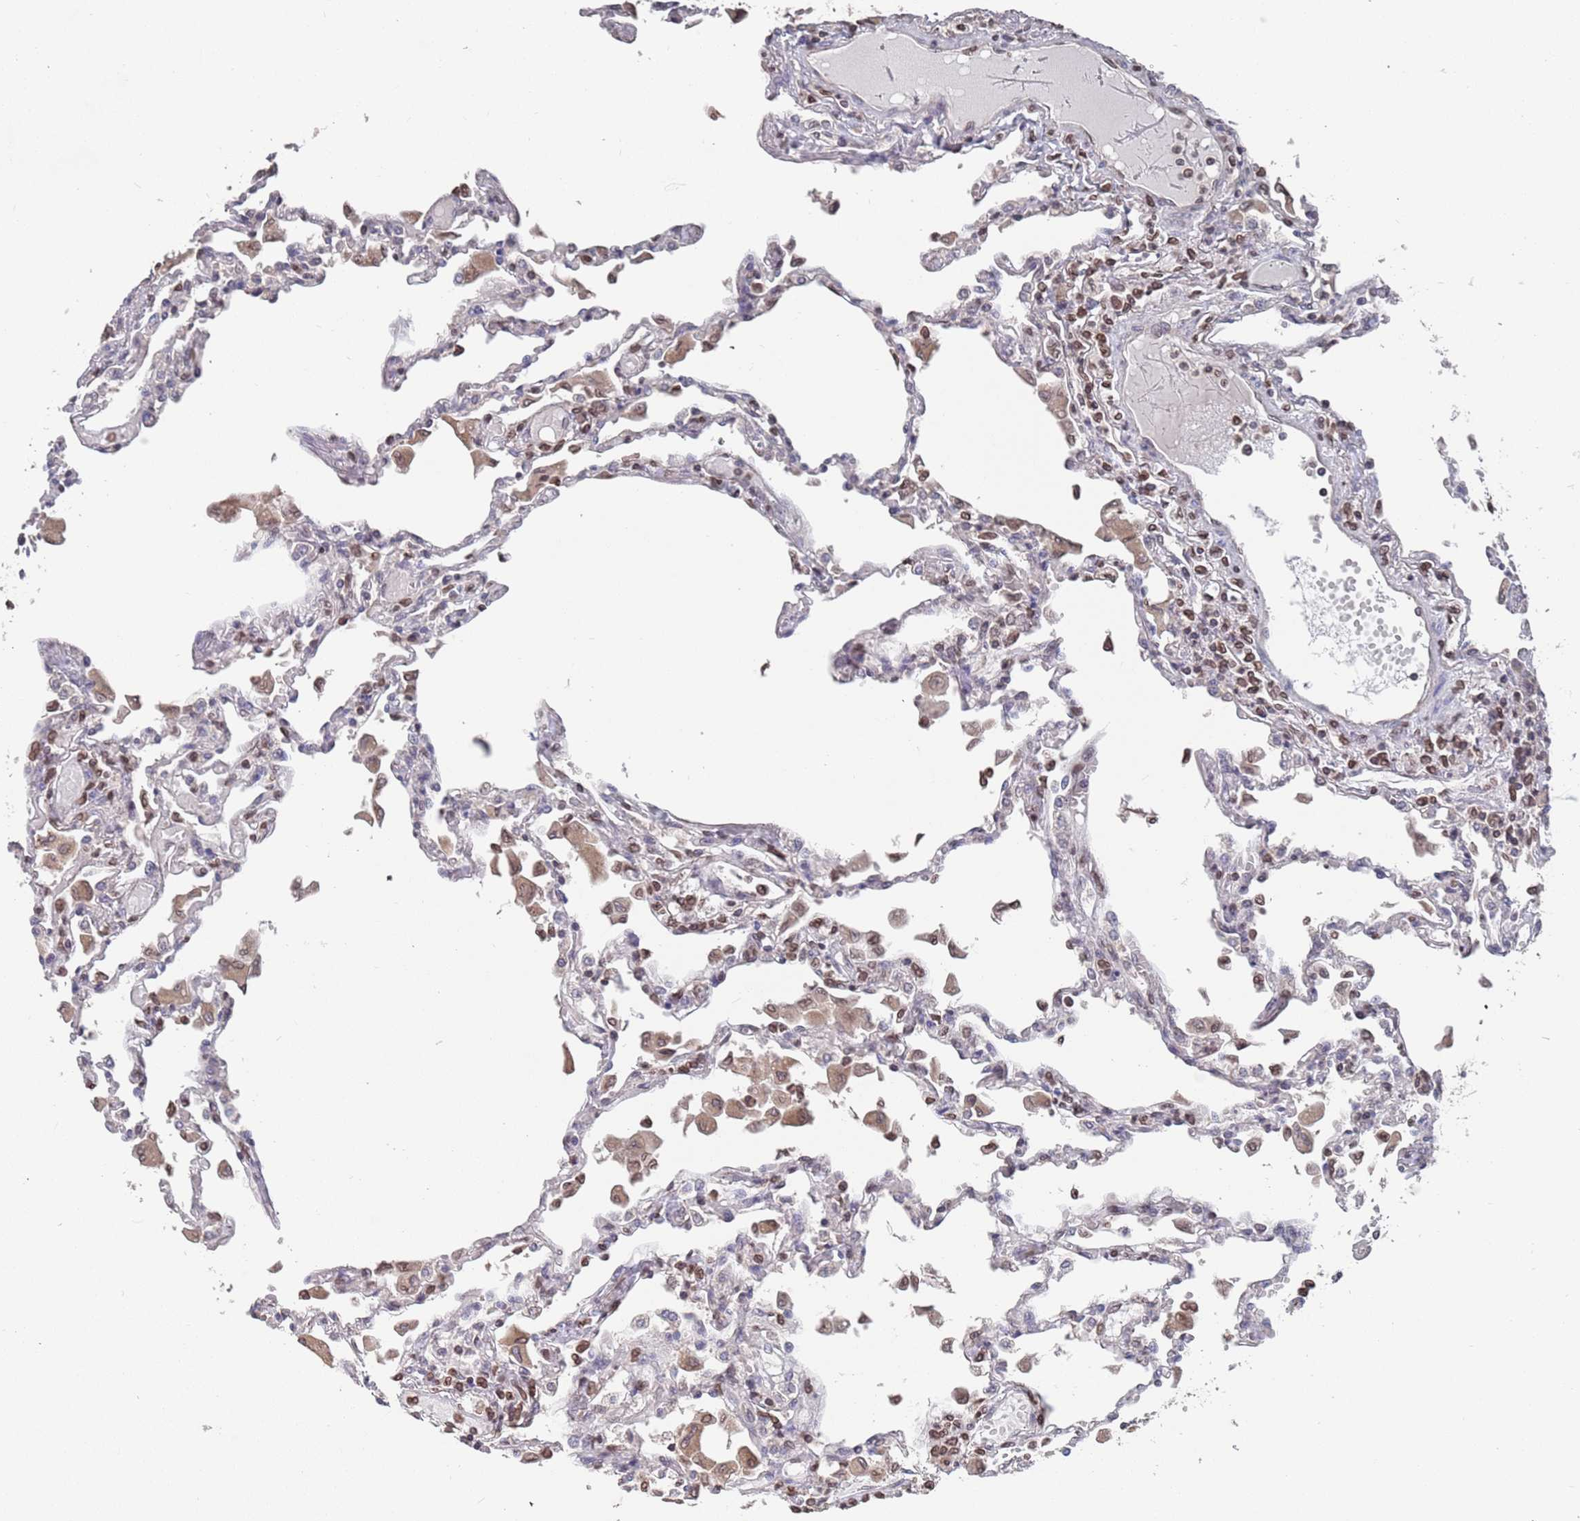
{"staining": {"intensity": "negative", "quantity": "none", "location": "none"}, "tissue": "lung", "cell_type": "Alveolar cells", "image_type": "normal", "snomed": [{"axis": "morphology", "description": "Normal tissue, NOS"}, {"axis": "topography", "description": "Bronchus"}, {"axis": "topography", "description": "Lung"}], "caption": "Alveolar cells are negative for brown protein staining in normal lung. (DAB IHC visualized using brightfield microscopy, high magnification).", "gene": "SDHAF3", "patient": {"sex": "female", "age": 49}}